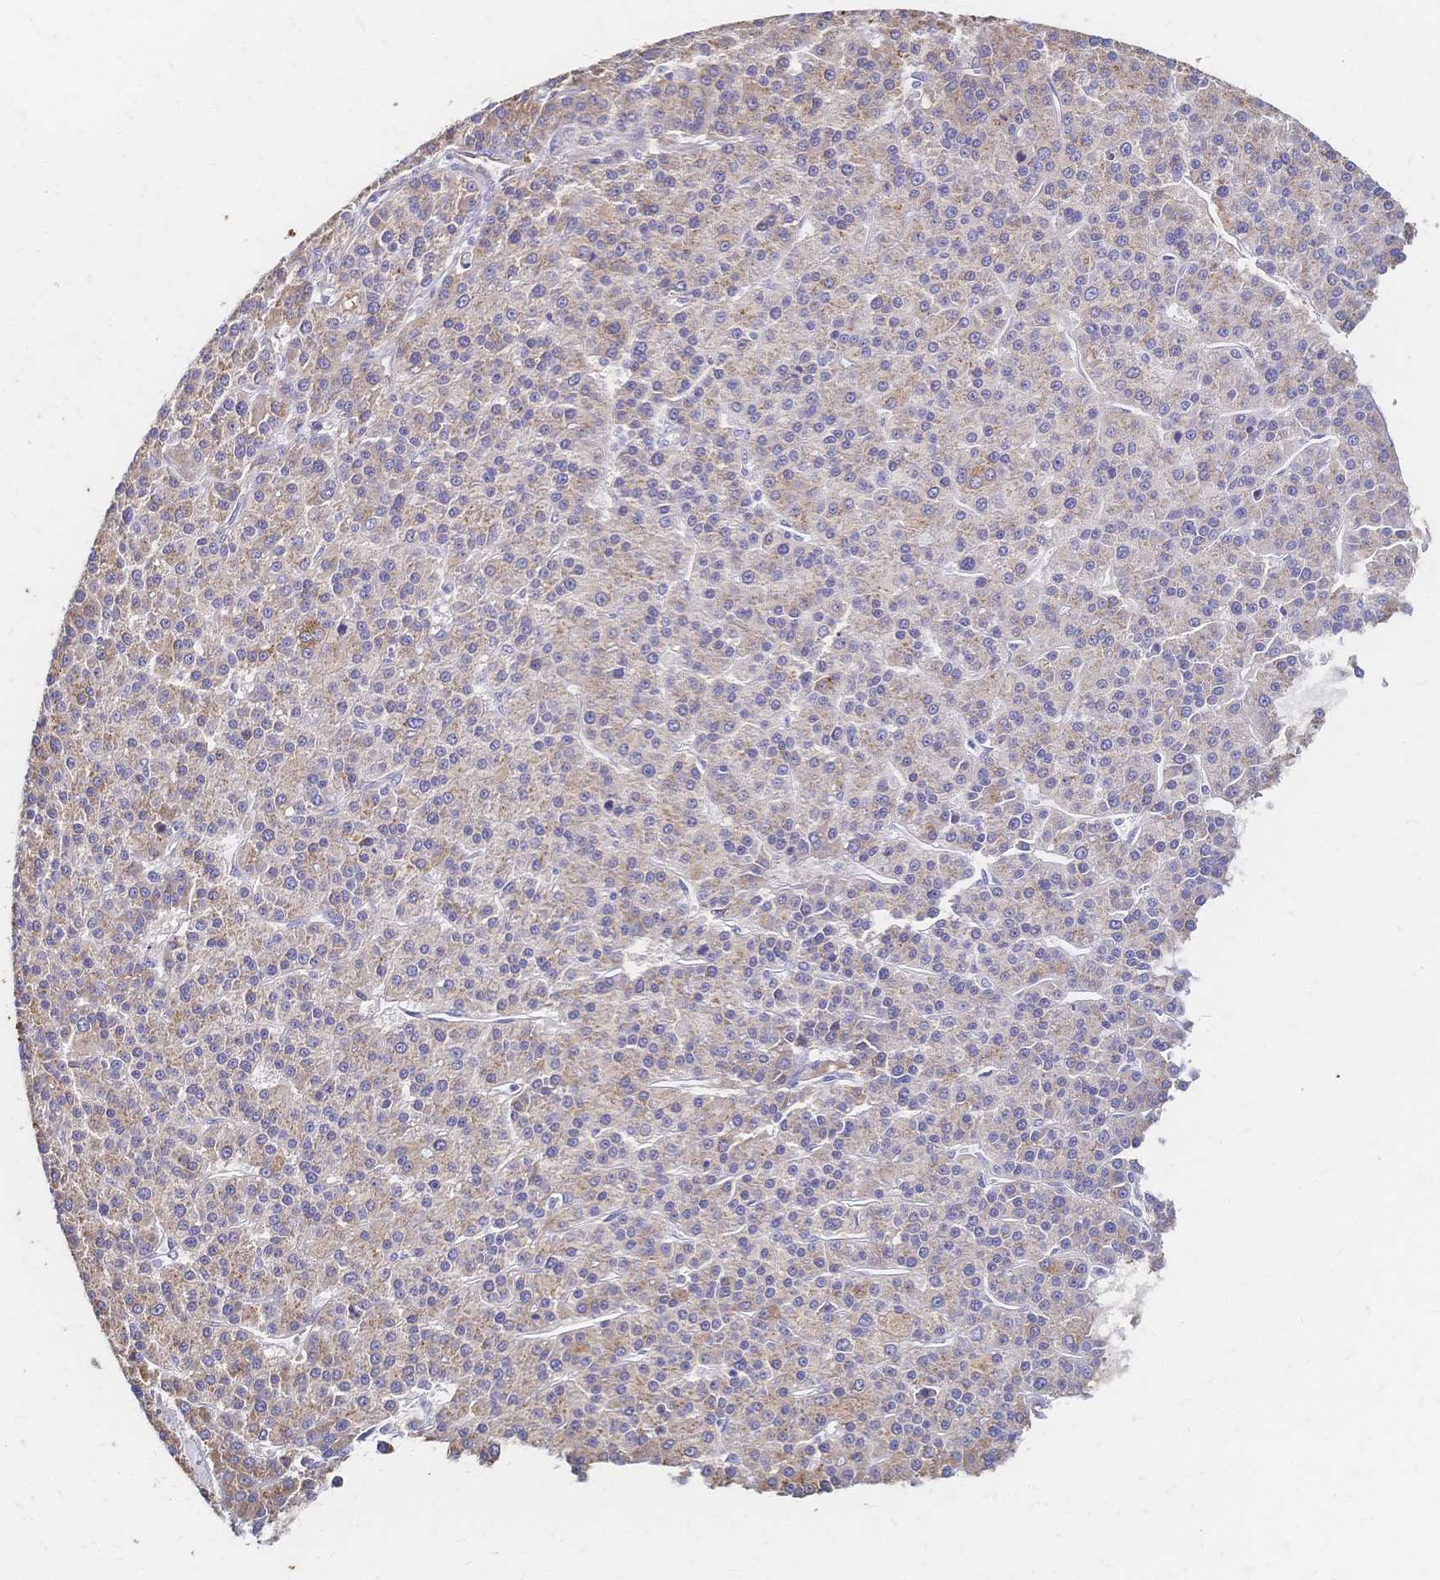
{"staining": {"intensity": "weak", "quantity": "<25%", "location": "cytoplasmic/membranous"}, "tissue": "liver cancer", "cell_type": "Tumor cells", "image_type": "cancer", "snomed": [{"axis": "morphology", "description": "Carcinoma, Hepatocellular, NOS"}, {"axis": "topography", "description": "Liver"}], "caption": "IHC photomicrograph of liver cancer stained for a protein (brown), which shows no positivity in tumor cells.", "gene": "SLC5A1", "patient": {"sex": "female", "age": 58}}